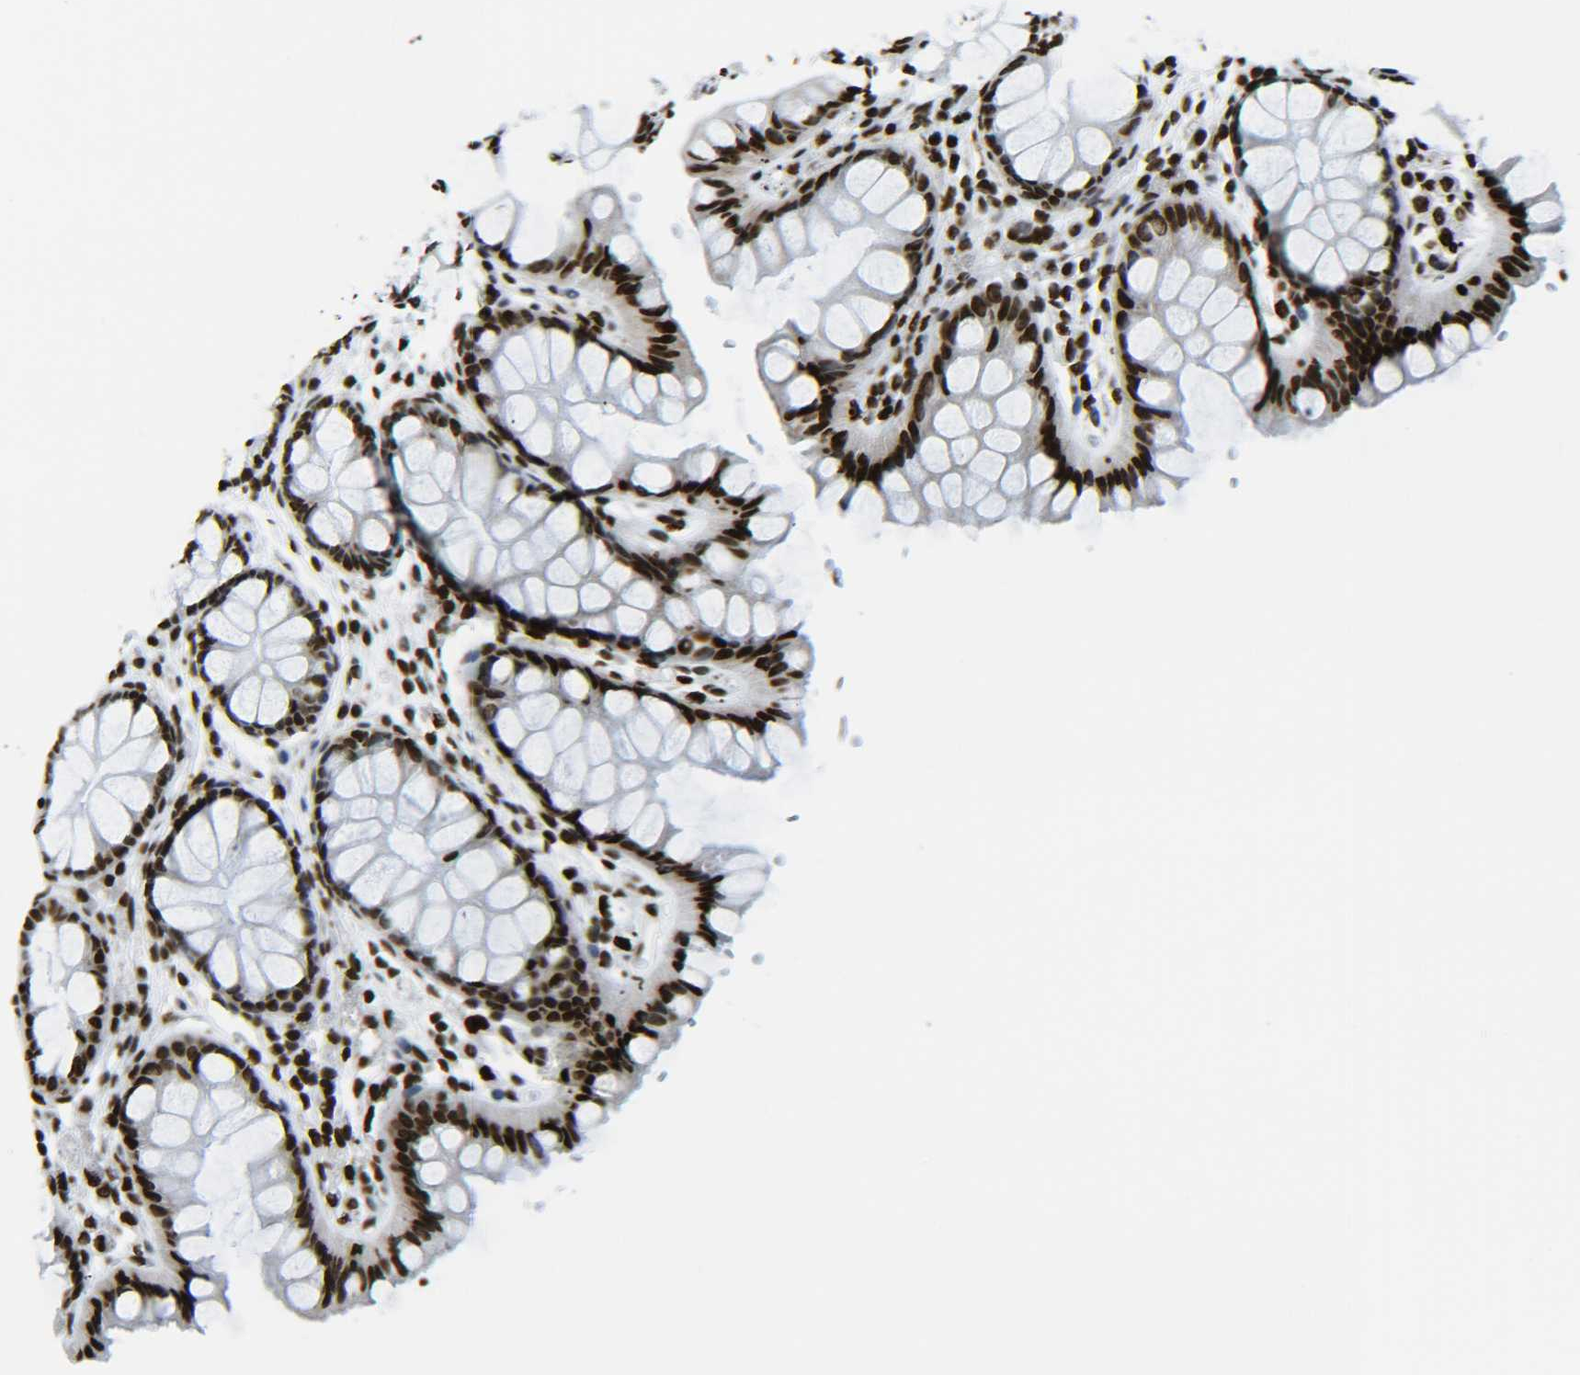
{"staining": {"intensity": "moderate", "quantity": ">75%", "location": "nuclear"}, "tissue": "colon", "cell_type": "Endothelial cells", "image_type": "normal", "snomed": [{"axis": "morphology", "description": "Normal tissue, NOS"}, {"axis": "topography", "description": "Colon"}], "caption": "Protein staining of unremarkable colon shows moderate nuclear positivity in approximately >75% of endothelial cells. Using DAB (3,3'-diaminobenzidine) (brown) and hematoxylin (blue) stains, captured at high magnification using brightfield microscopy.", "gene": "H2AX", "patient": {"sex": "female", "age": 55}}